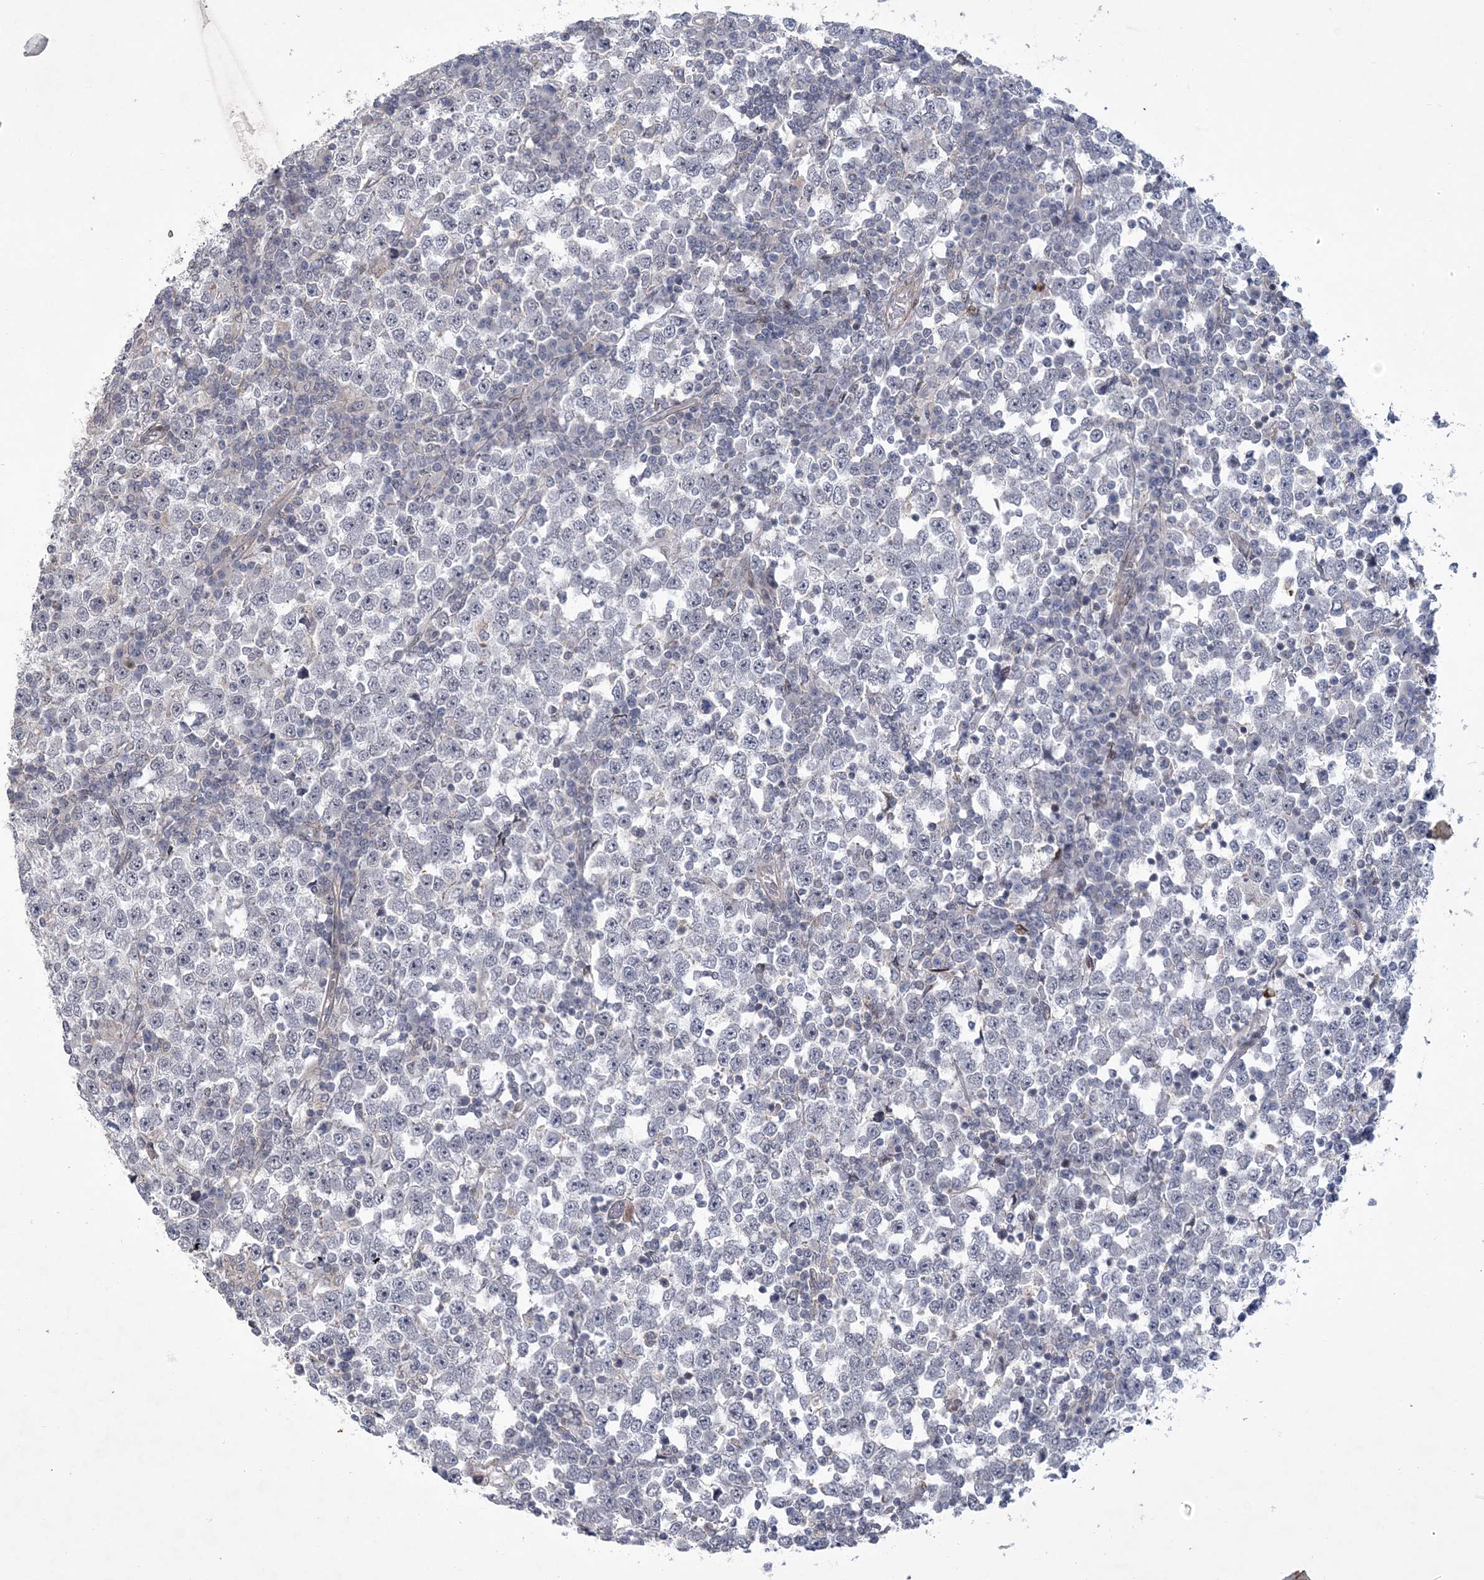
{"staining": {"intensity": "moderate", "quantity": "<25%", "location": "nuclear"}, "tissue": "testis cancer", "cell_type": "Tumor cells", "image_type": "cancer", "snomed": [{"axis": "morphology", "description": "Seminoma, NOS"}, {"axis": "topography", "description": "Testis"}], "caption": "There is low levels of moderate nuclear staining in tumor cells of seminoma (testis), as demonstrated by immunohistochemical staining (brown color).", "gene": "HOMEZ", "patient": {"sex": "male", "age": 65}}